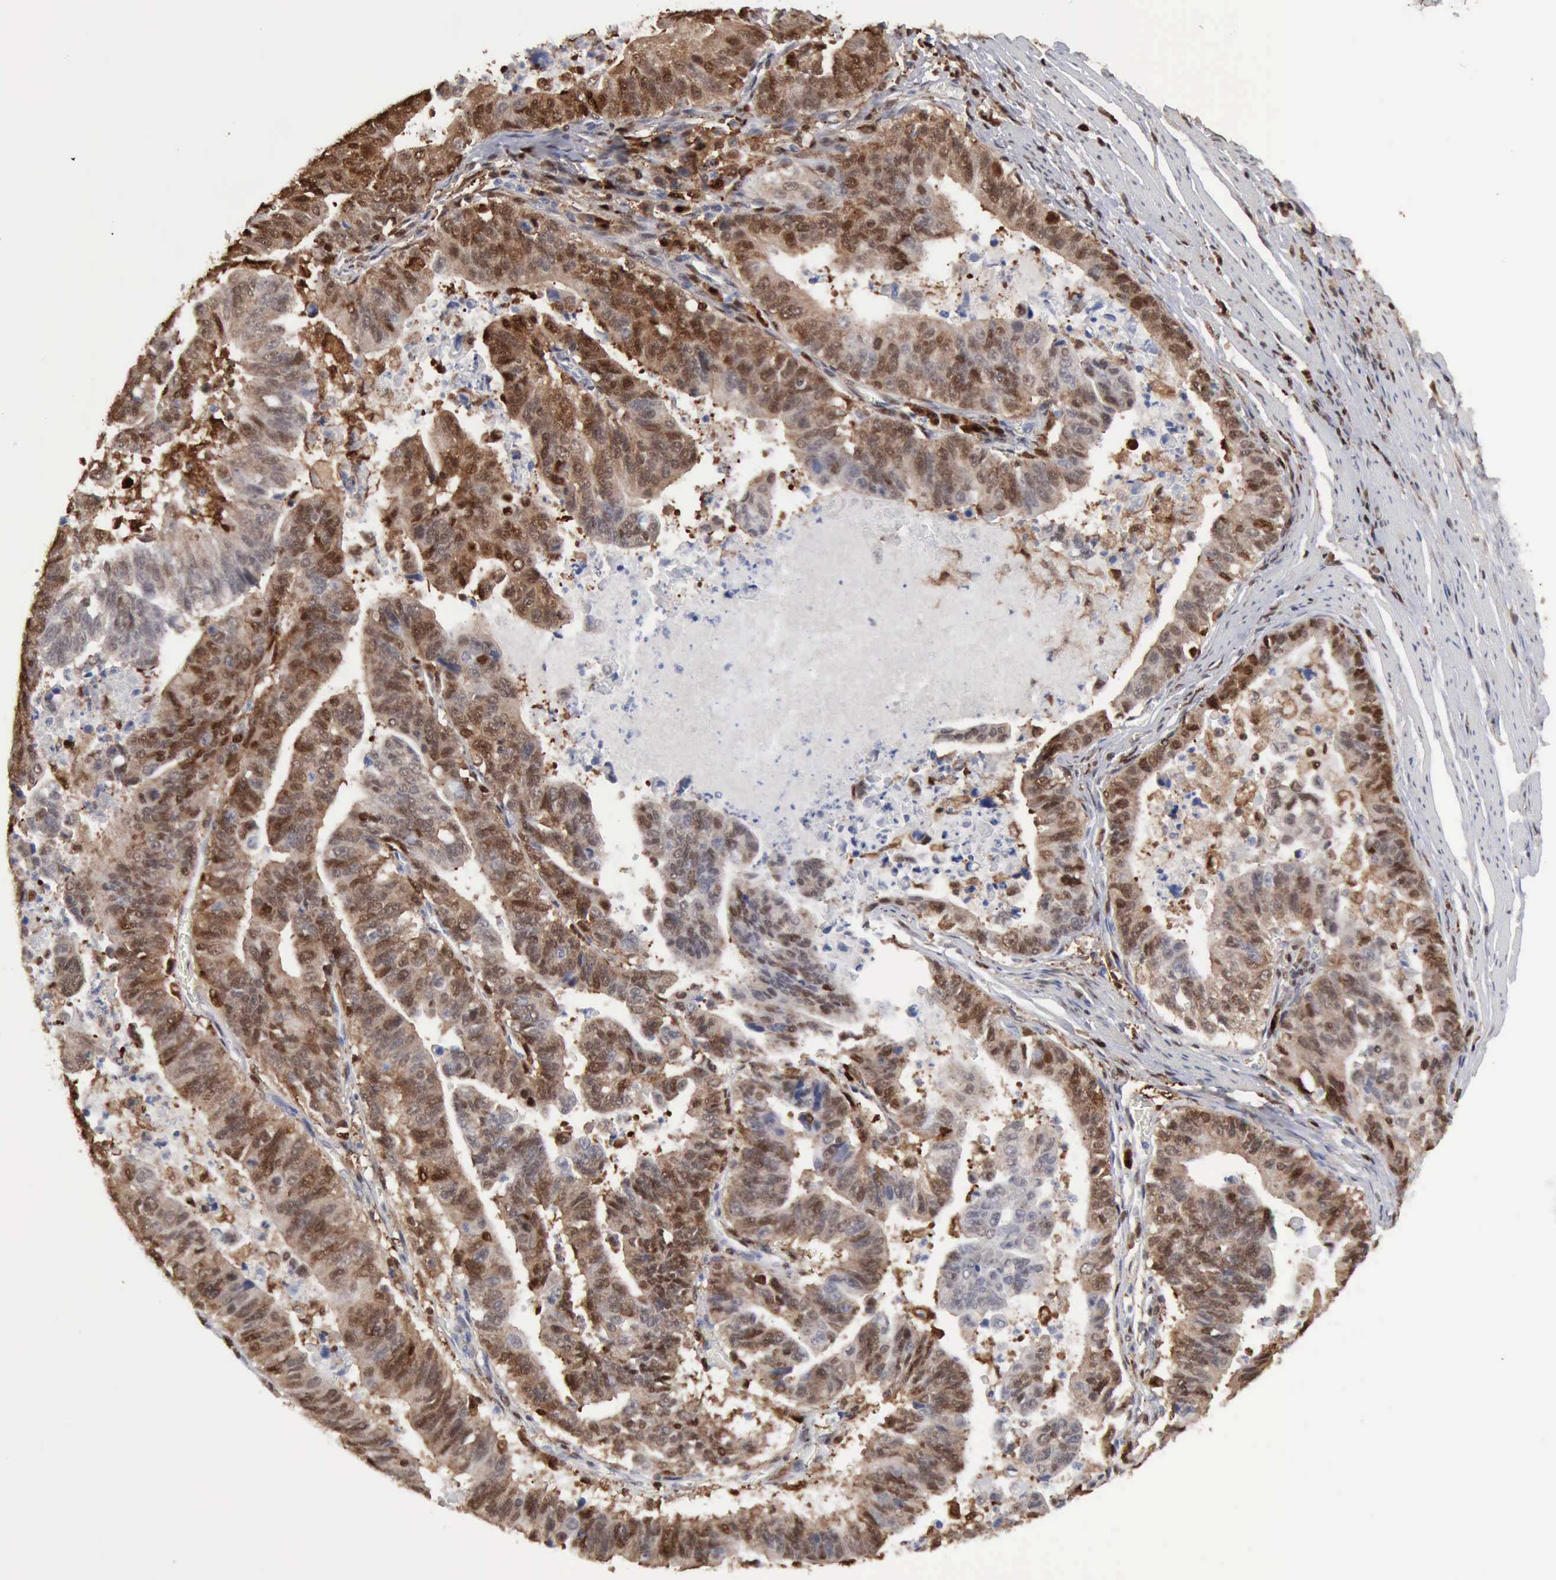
{"staining": {"intensity": "strong", "quantity": ">75%", "location": "cytoplasmic/membranous,nuclear"}, "tissue": "stomach cancer", "cell_type": "Tumor cells", "image_type": "cancer", "snomed": [{"axis": "morphology", "description": "Adenocarcinoma, NOS"}, {"axis": "topography", "description": "Stomach, upper"}], "caption": "There is high levels of strong cytoplasmic/membranous and nuclear expression in tumor cells of stomach adenocarcinoma, as demonstrated by immunohistochemical staining (brown color).", "gene": "STAT1", "patient": {"sex": "female", "age": 50}}